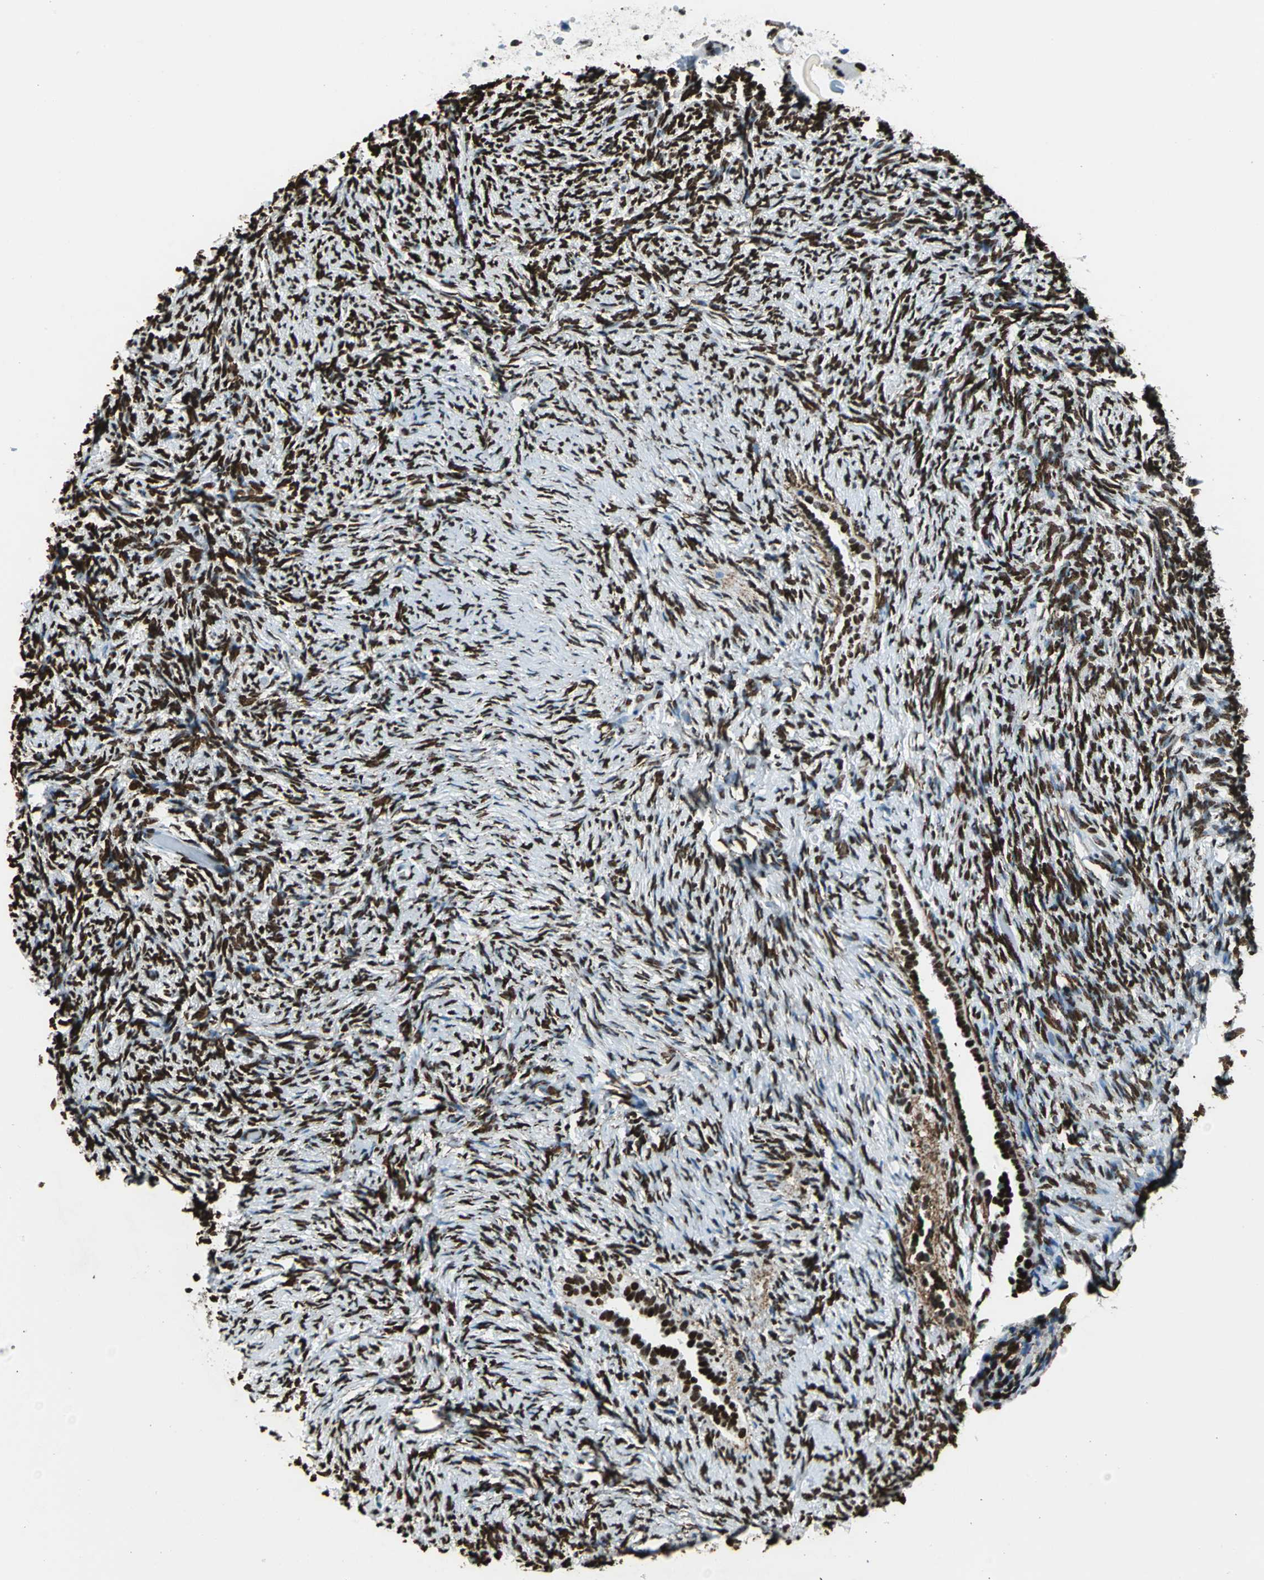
{"staining": {"intensity": "strong", "quantity": ">75%", "location": "nuclear"}, "tissue": "ovary", "cell_type": "Ovarian stroma cells", "image_type": "normal", "snomed": [{"axis": "morphology", "description": "Normal tissue, NOS"}, {"axis": "topography", "description": "Ovary"}], "caption": "A high amount of strong nuclear expression is present in approximately >75% of ovarian stroma cells in normal ovary. The staining is performed using DAB (3,3'-diaminobenzidine) brown chromogen to label protein expression. The nuclei are counter-stained blue using hematoxylin.", "gene": "APEX1", "patient": {"sex": "female", "age": 60}}